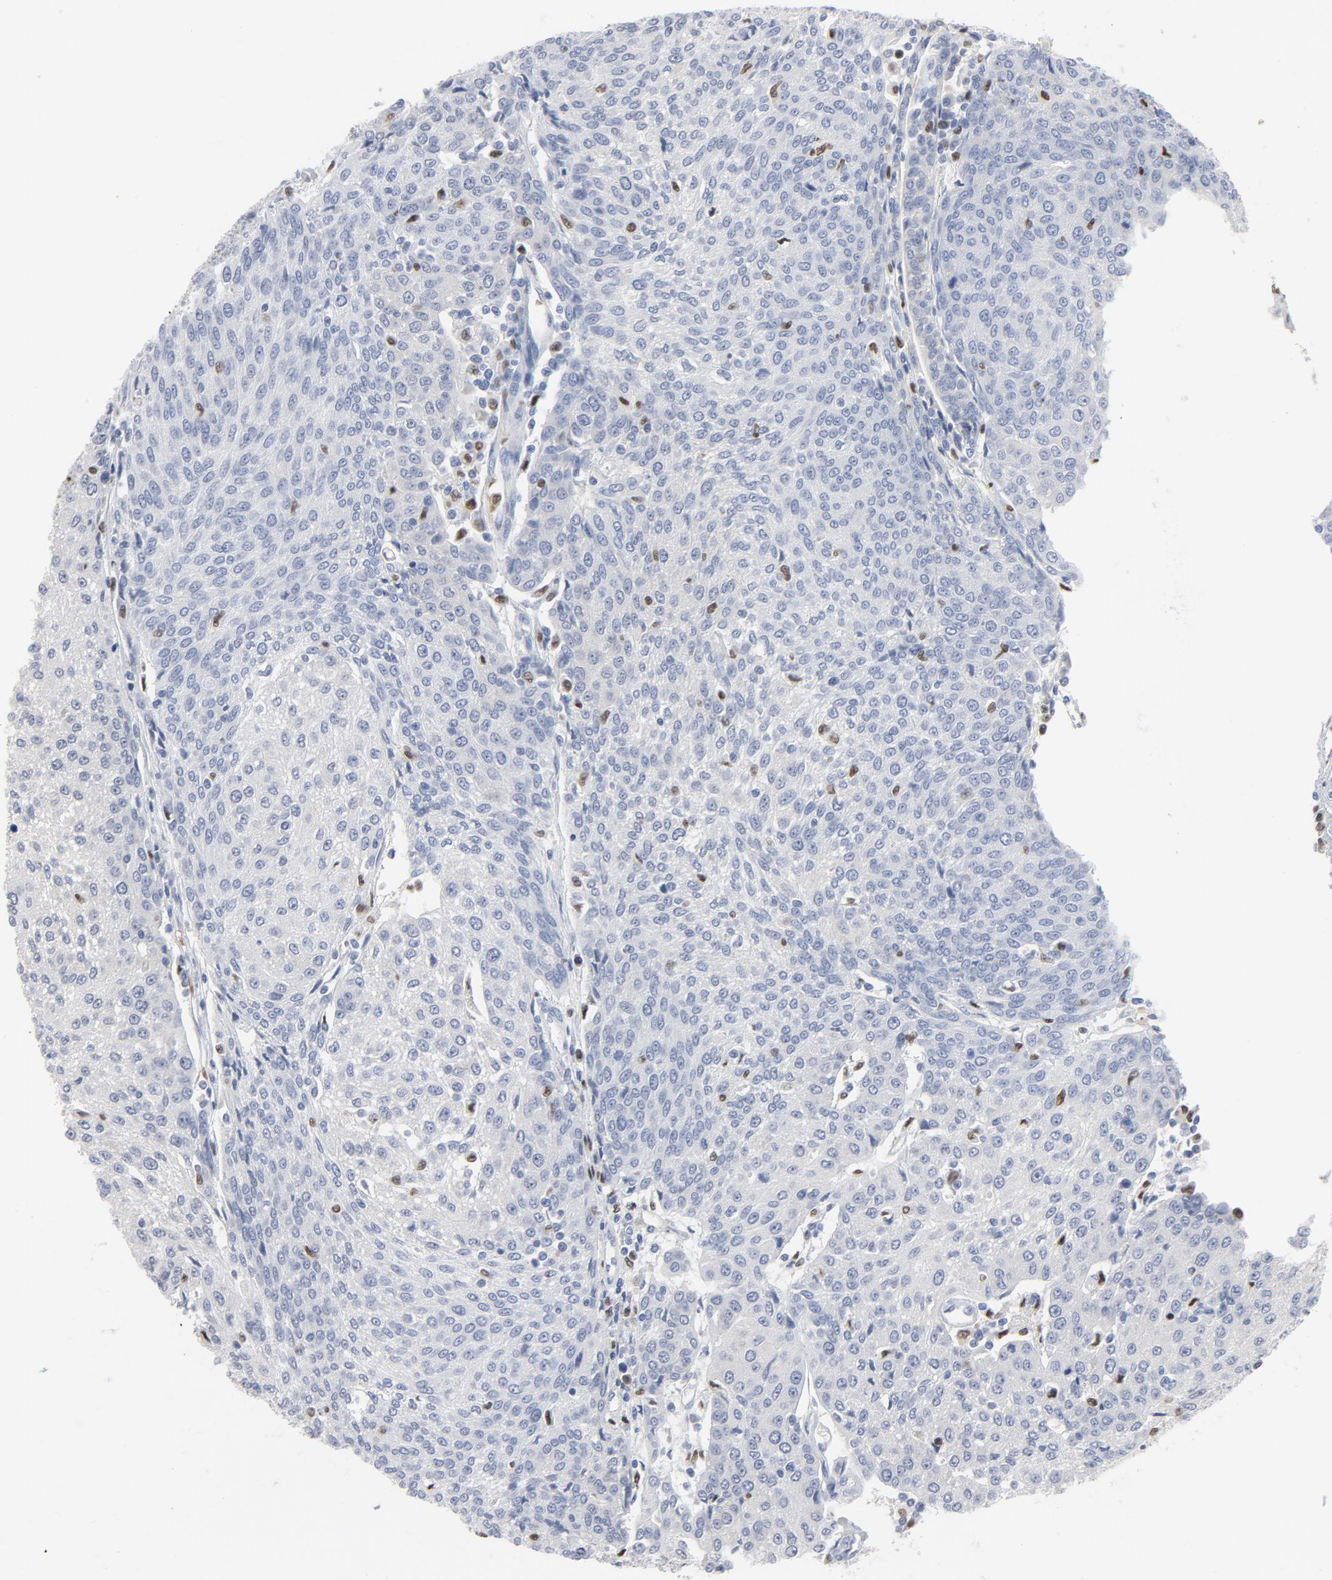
{"staining": {"intensity": "negative", "quantity": "none", "location": "none"}, "tissue": "urothelial cancer", "cell_type": "Tumor cells", "image_type": "cancer", "snomed": [{"axis": "morphology", "description": "Urothelial carcinoma, High grade"}, {"axis": "topography", "description": "Urinary bladder"}], "caption": "Immunohistochemical staining of human urothelial cancer shows no significant expression in tumor cells.", "gene": "SPI1", "patient": {"sex": "female", "age": 85}}